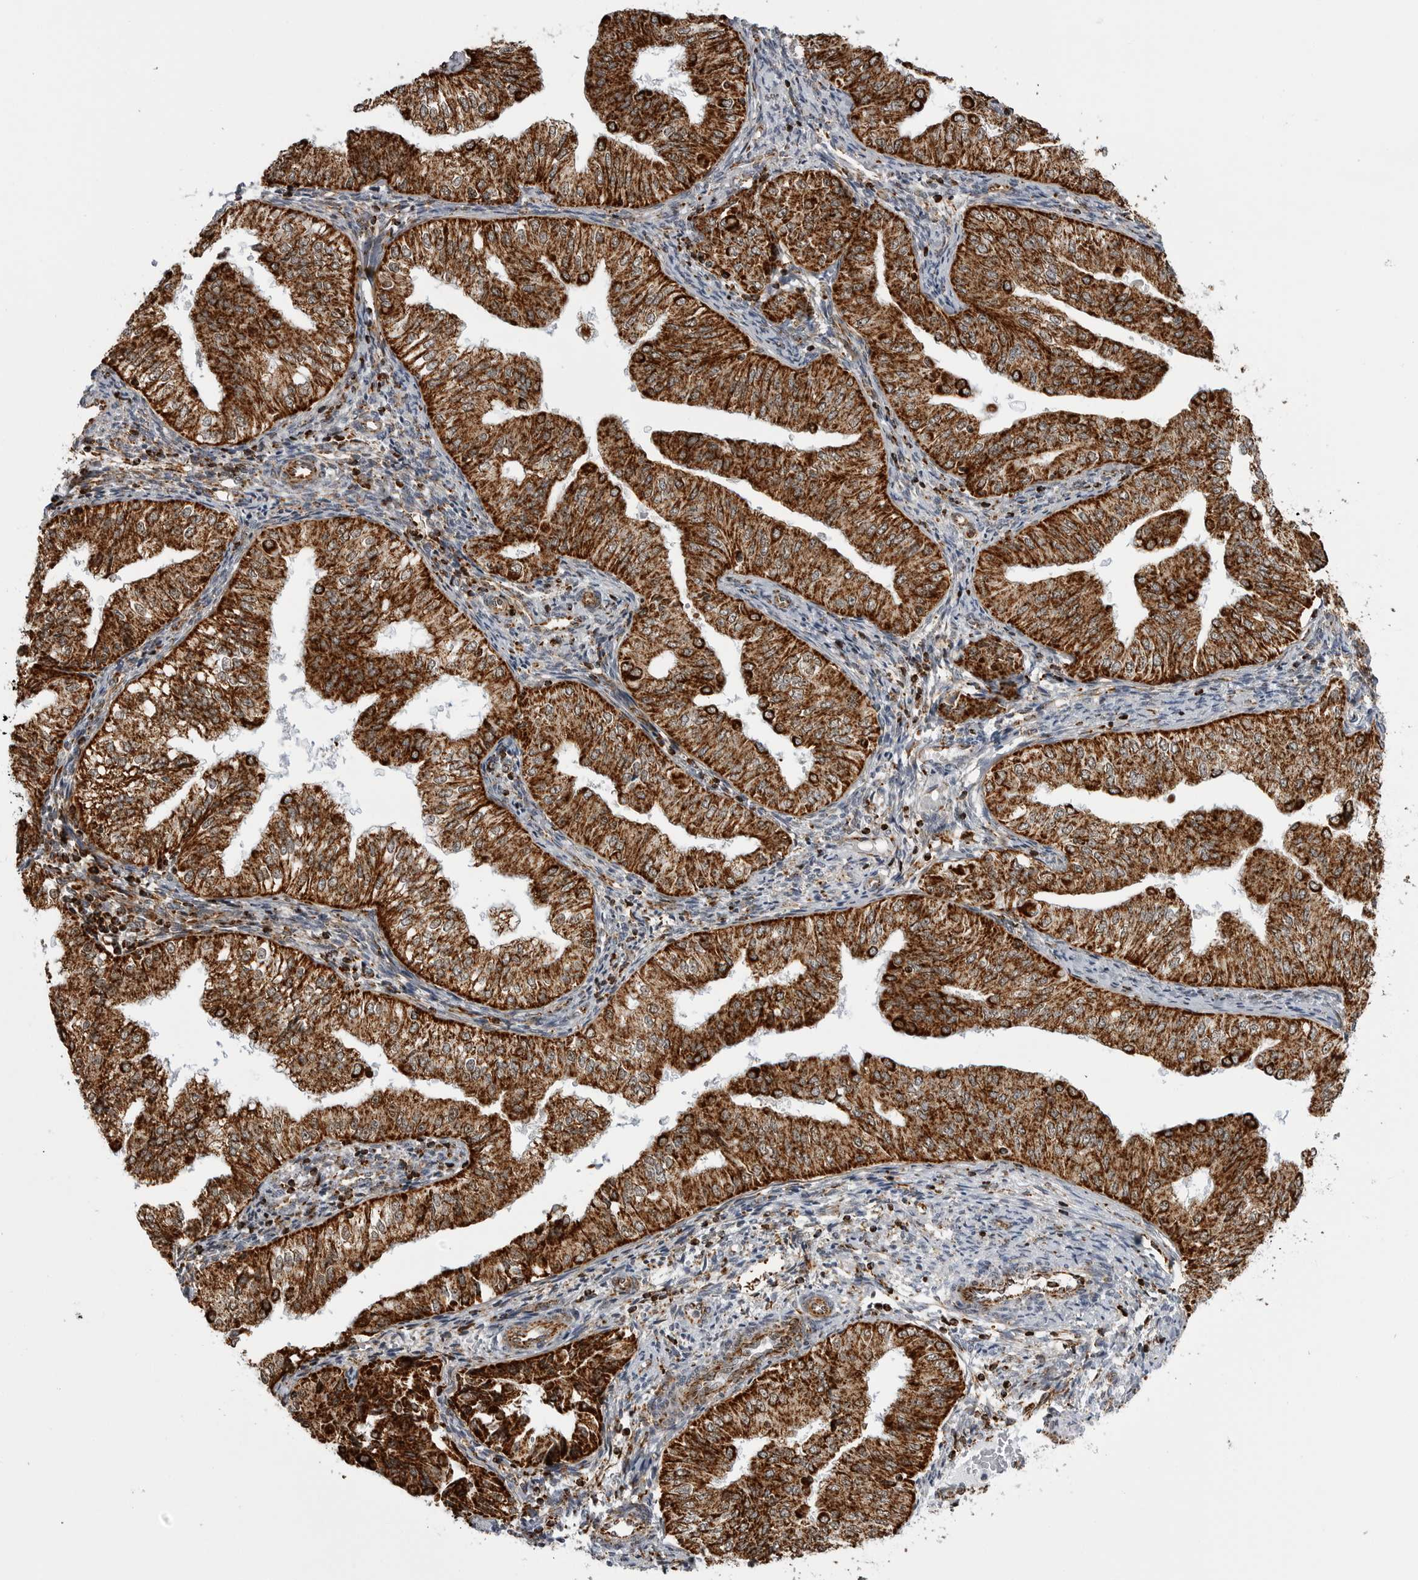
{"staining": {"intensity": "strong", "quantity": ">75%", "location": "cytoplasmic/membranous"}, "tissue": "endometrial cancer", "cell_type": "Tumor cells", "image_type": "cancer", "snomed": [{"axis": "morphology", "description": "Normal tissue, NOS"}, {"axis": "morphology", "description": "Adenocarcinoma, NOS"}, {"axis": "topography", "description": "Endometrium"}], "caption": "Protein analysis of endometrial cancer tissue displays strong cytoplasmic/membranous positivity in about >75% of tumor cells. The protein of interest is stained brown, and the nuclei are stained in blue (DAB (3,3'-diaminobenzidine) IHC with brightfield microscopy, high magnification).", "gene": "COX5A", "patient": {"sex": "female", "age": 53}}